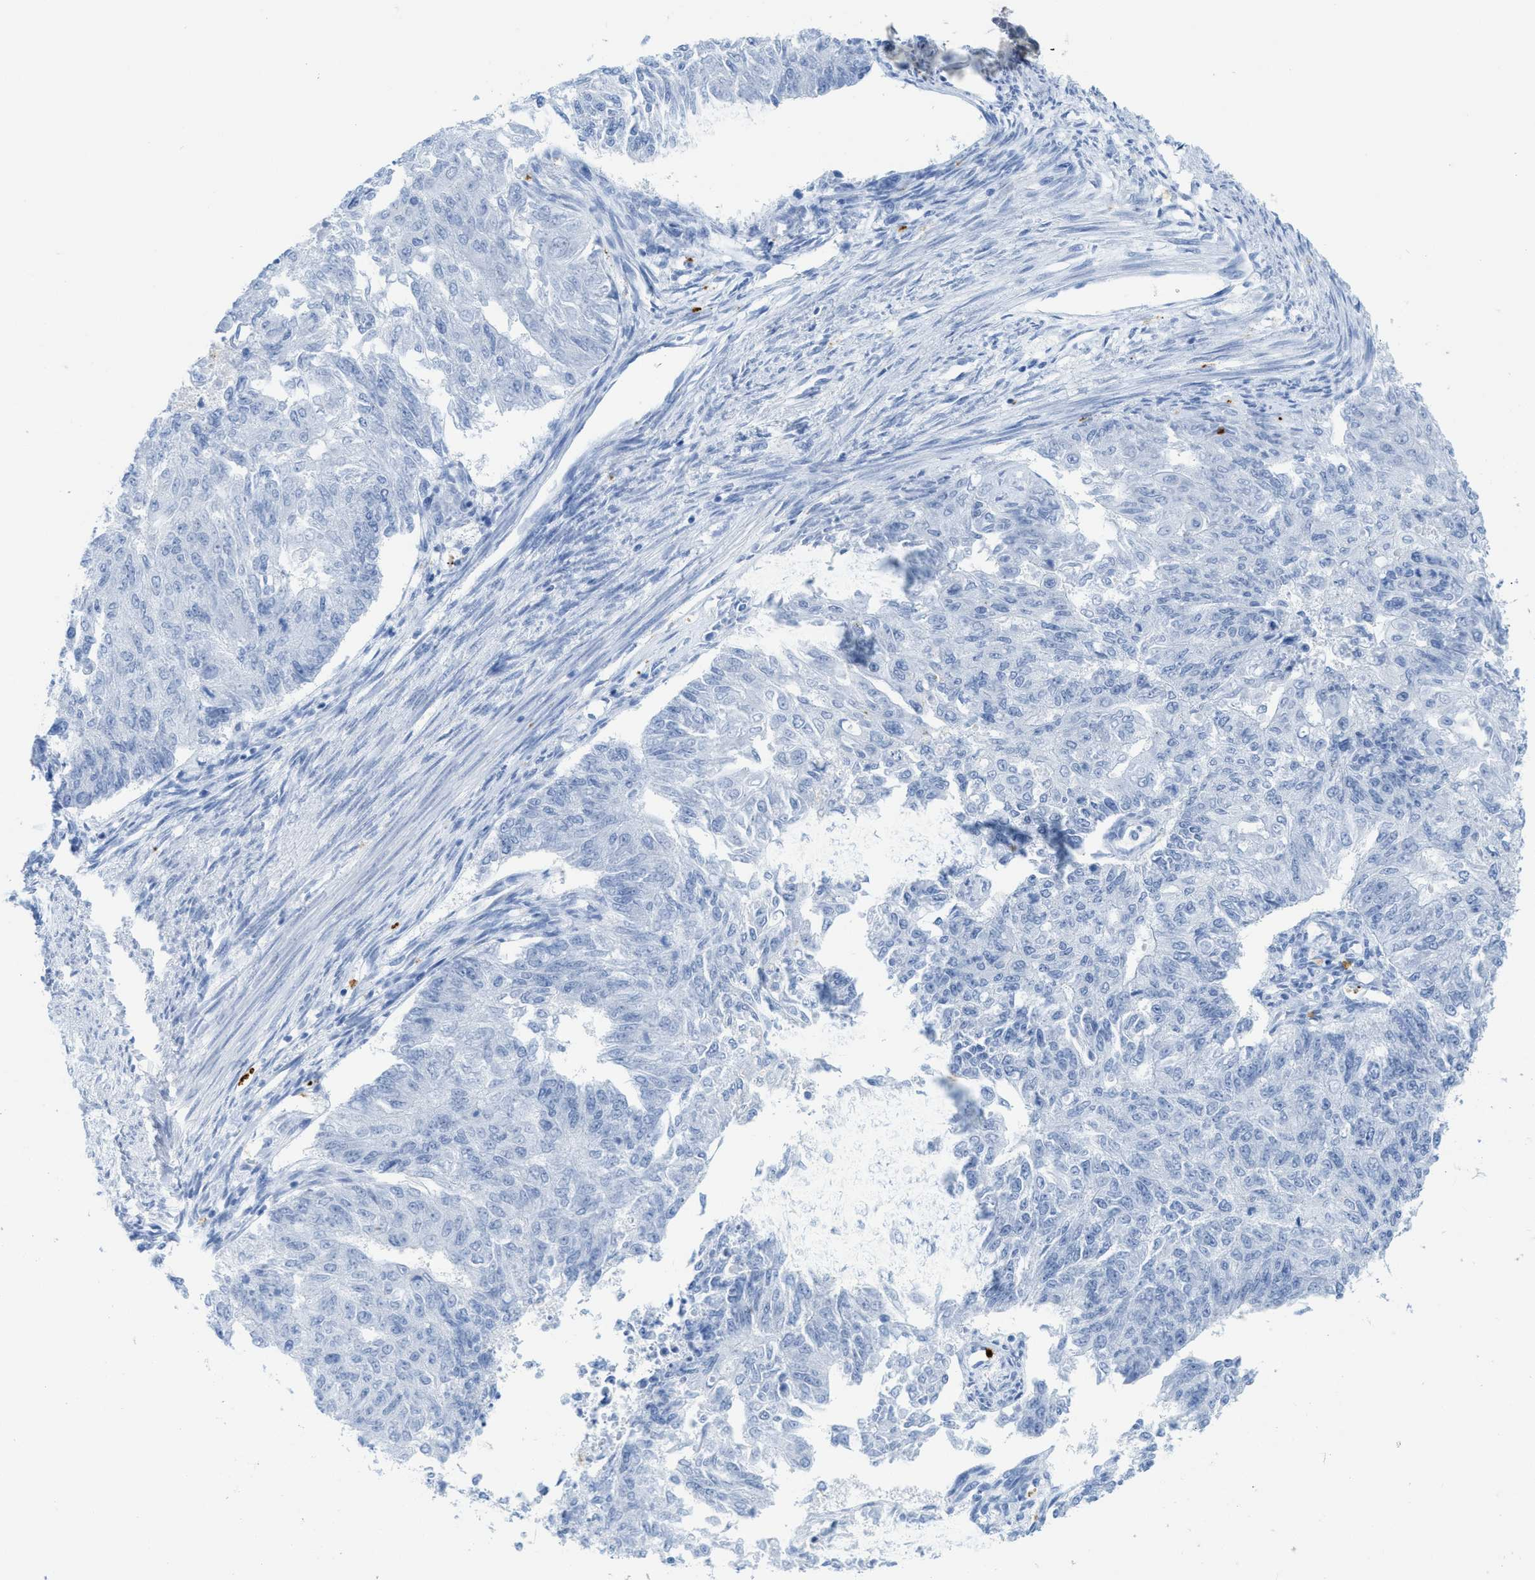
{"staining": {"intensity": "negative", "quantity": "none", "location": "none"}, "tissue": "endometrial cancer", "cell_type": "Tumor cells", "image_type": "cancer", "snomed": [{"axis": "morphology", "description": "Adenocarcinoma, NOS"}, {"axis": "topography", "description": "Endometrium"}], "caption": "DAB immunohistochemical staining of endometrial adenocarcinoma shows no significant expression in tumor cells.", "gene": "WDR4", "patient": {"sex": "female", "age": 32}}